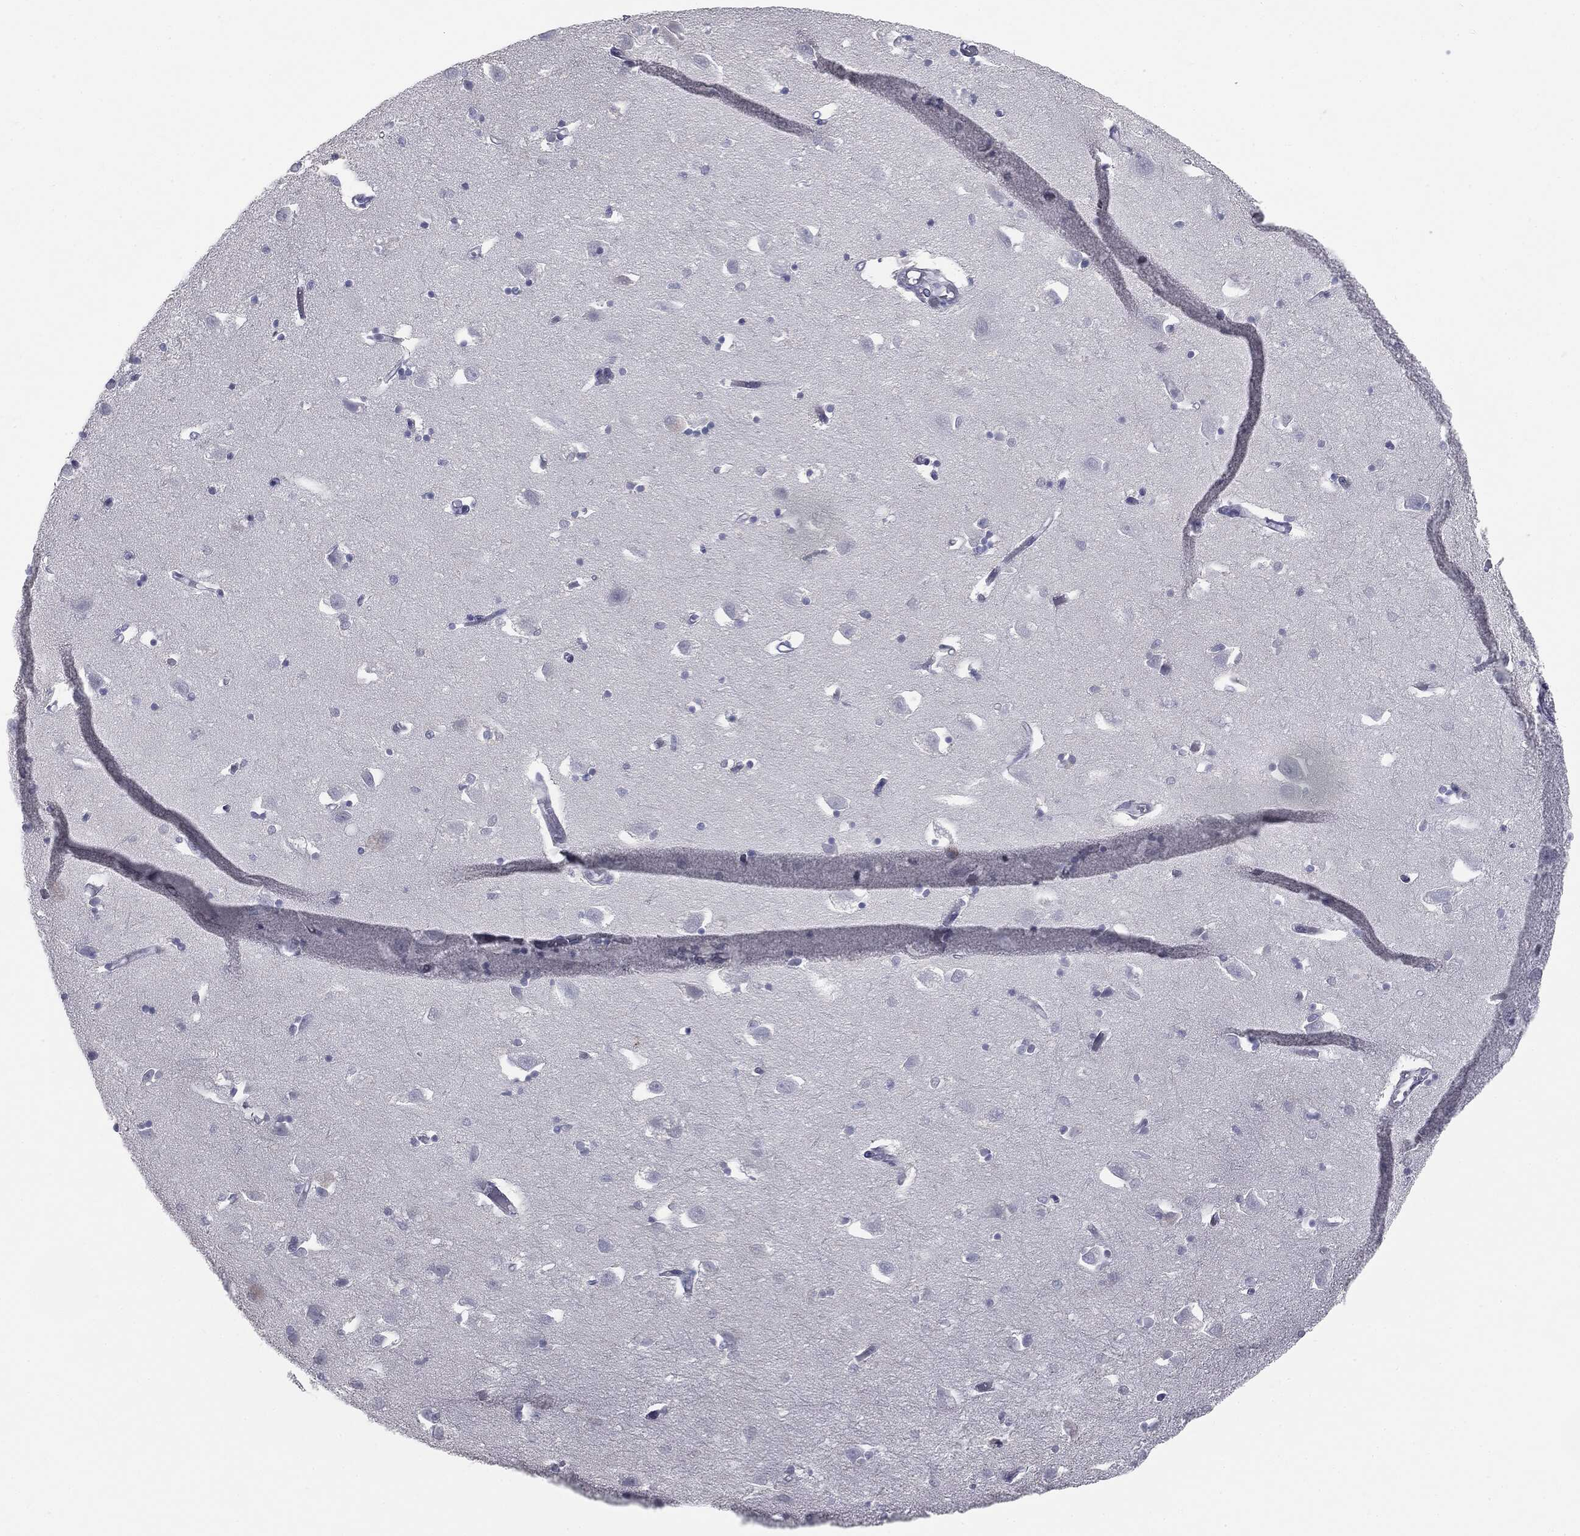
{"staining": {"intensity": "negative", "quantity": "none", "location": "none"}, "tissue": "hippocampus", "cell_type": "Glial cells", "image_type": "normal", "snomed": [{"axis": "morphology", "description": "Normal tissue, NOS"}, {"axis": "topography", "description": "Lateral ventricle wall"}, {"axis": "topography", "description": "Hippocampus"}], "caption": "This is an immunohistochemistry (IHC) micrograph of benign hippocampus. There is no staining in glial cells.", "gene": "MUC5AC", "patient": {"sex": "female", "age": 63}}